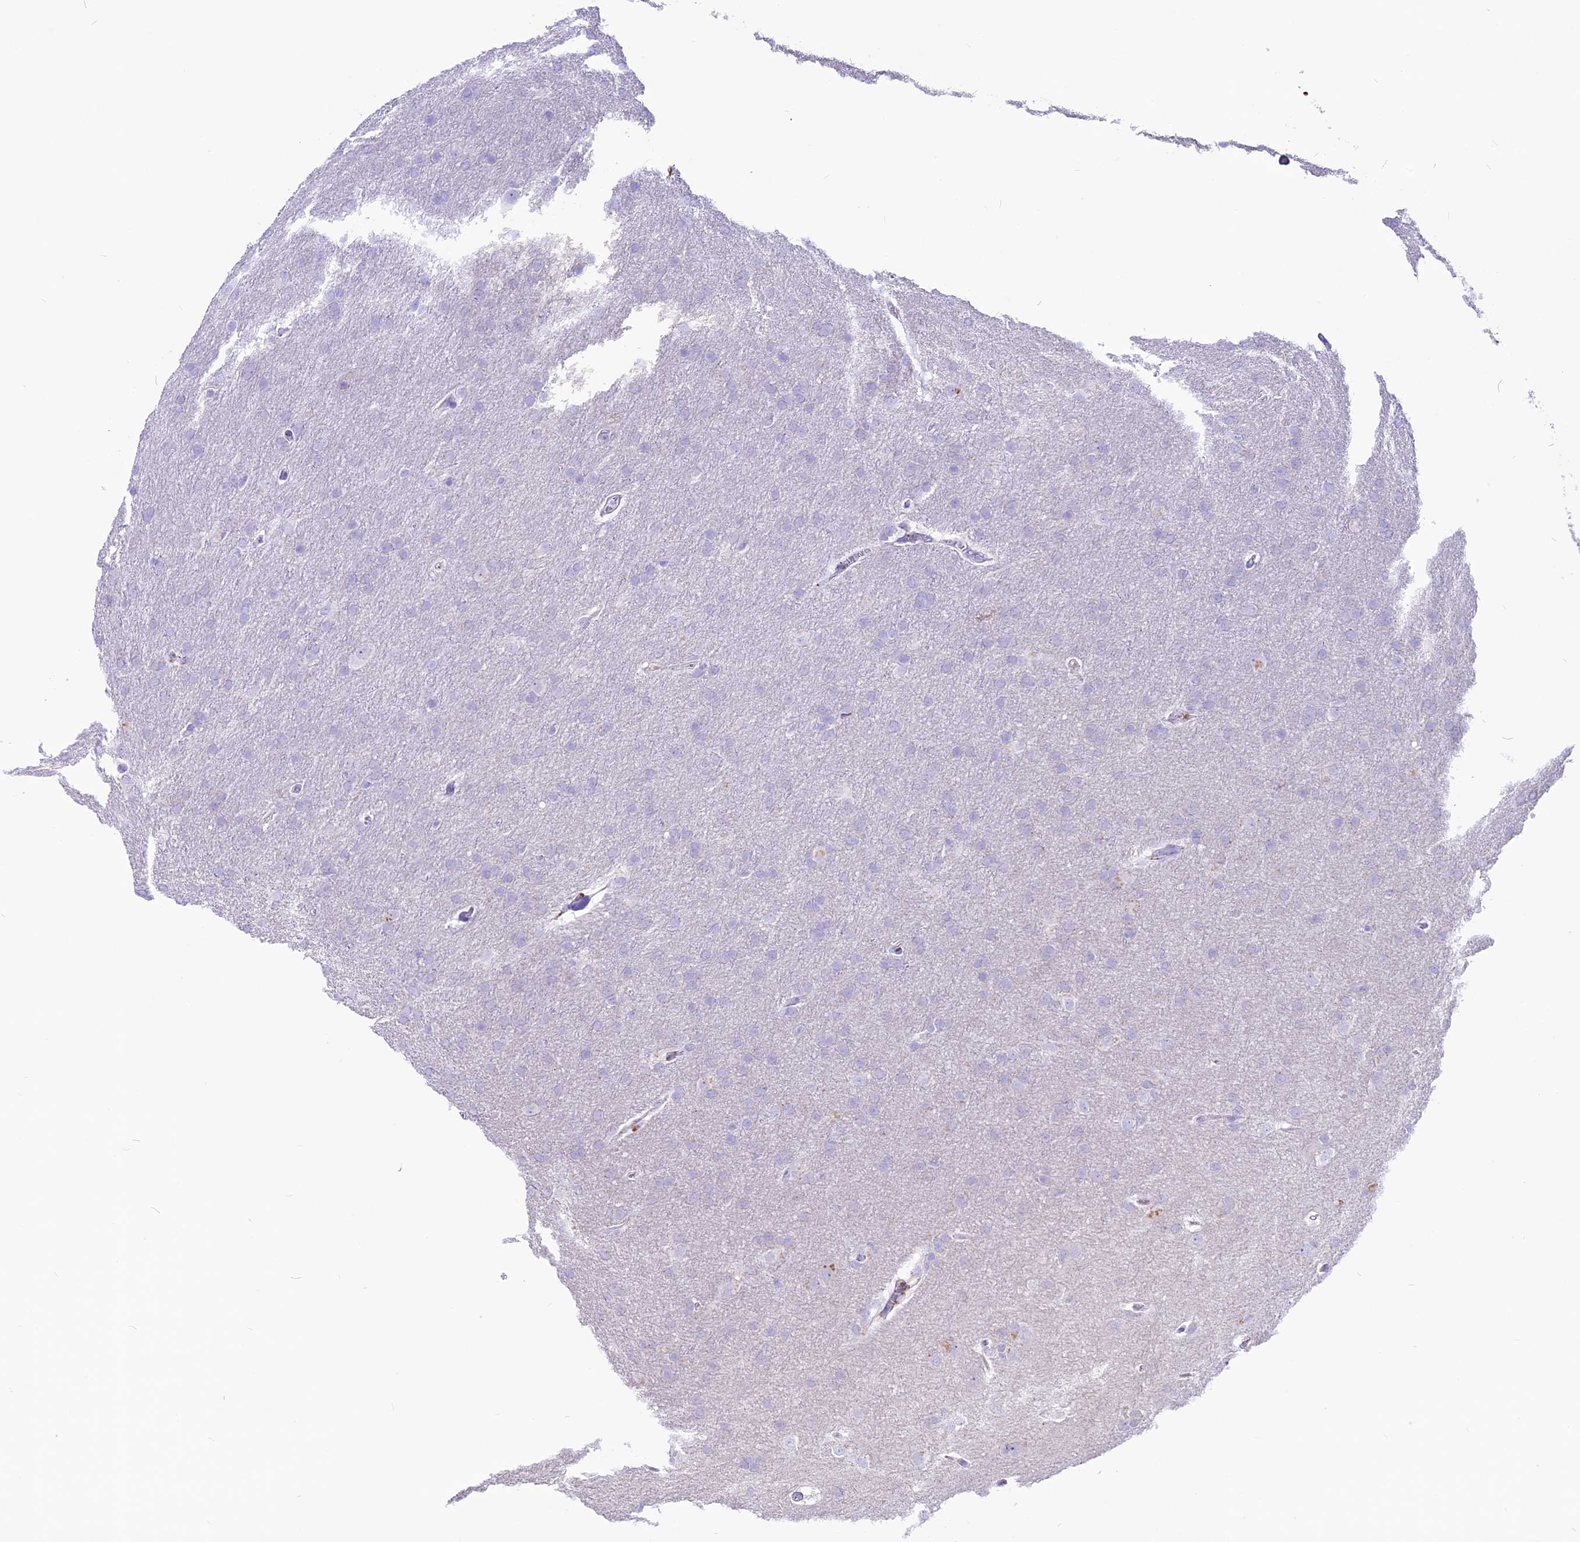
{"staining": {"intensity": "negative", "quantity": "none", "location": "none"}, "tissue": "glioma", "cell_type": "Tumor cells", "image_type": "cancer", "snomed": [{"axis": "morphology", "description": "Glioma, malignant, Low grade"}, {"axis": "topography", "description": "Brain"}], "caption": "The immunohistochemistry image has no significant expression in tumor cells of malignant low-grade glioma tissue.", "gene": "THRSP", "patient": {"sex": "female", "age": 32}}